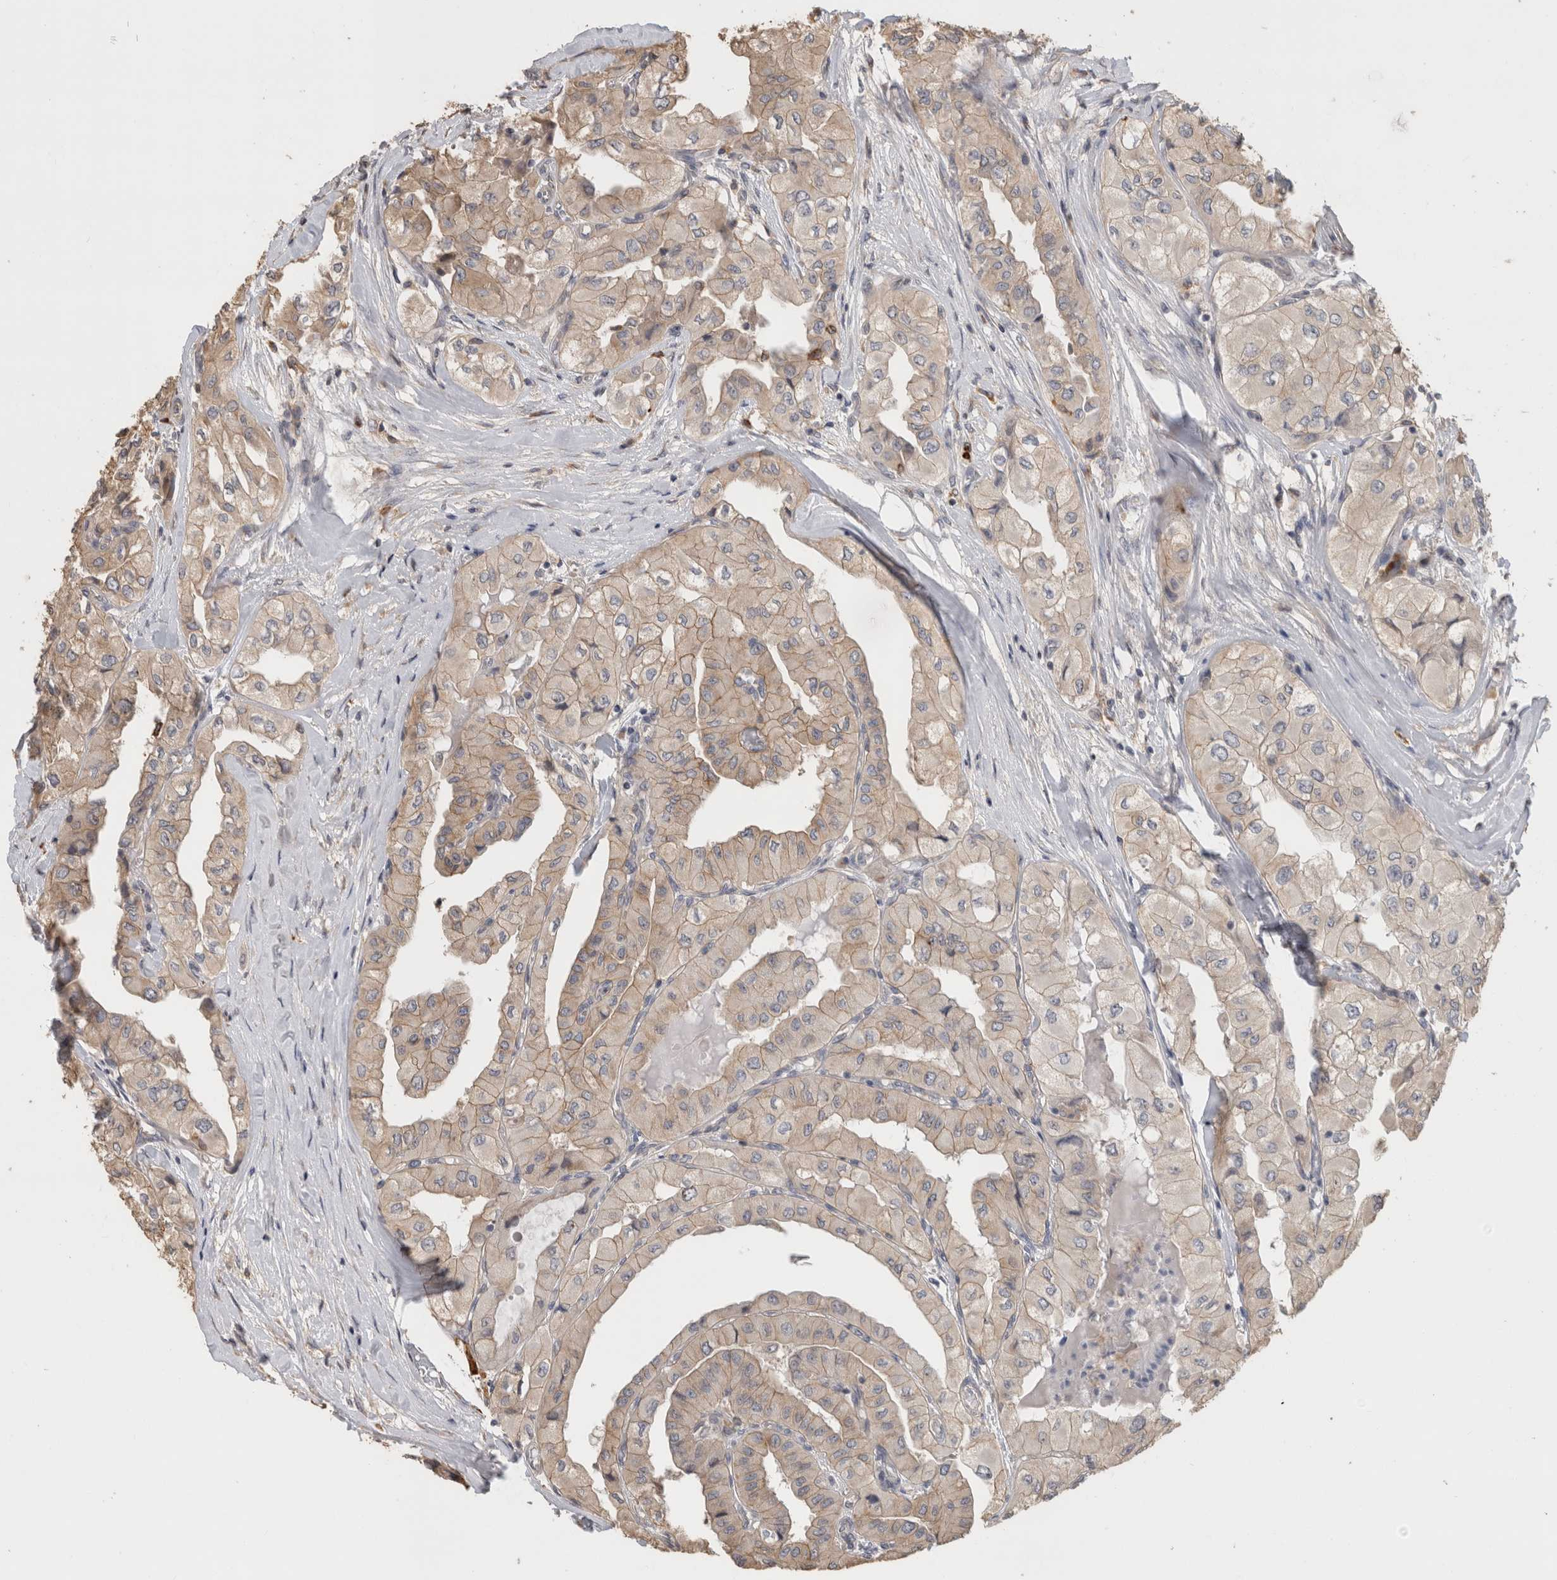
{"staining": {"intensity": "weak", "quantity": ">75%", "location": "cytoplasmic/membranous"}, "tissue": "thyroid cancer", "cell_type": "Tumor cells", "image_type": "cancer", "snomed": [{"axis": "morphology", "description": "Papillary adenocarcinoma, NOS"}, {"axis": "topography", "description": "Thyroid gland"}], "caption": "DAB (3,3'-diaminobenzidine) immunohistochemical staining of thyroid papillary adenocarcinoma shows weak cytoplasmic/membranous protein expression in approximately >75% of tumor cells.", "gene": "CLIP1", "patient": {"sex": "female", "age": 59}}